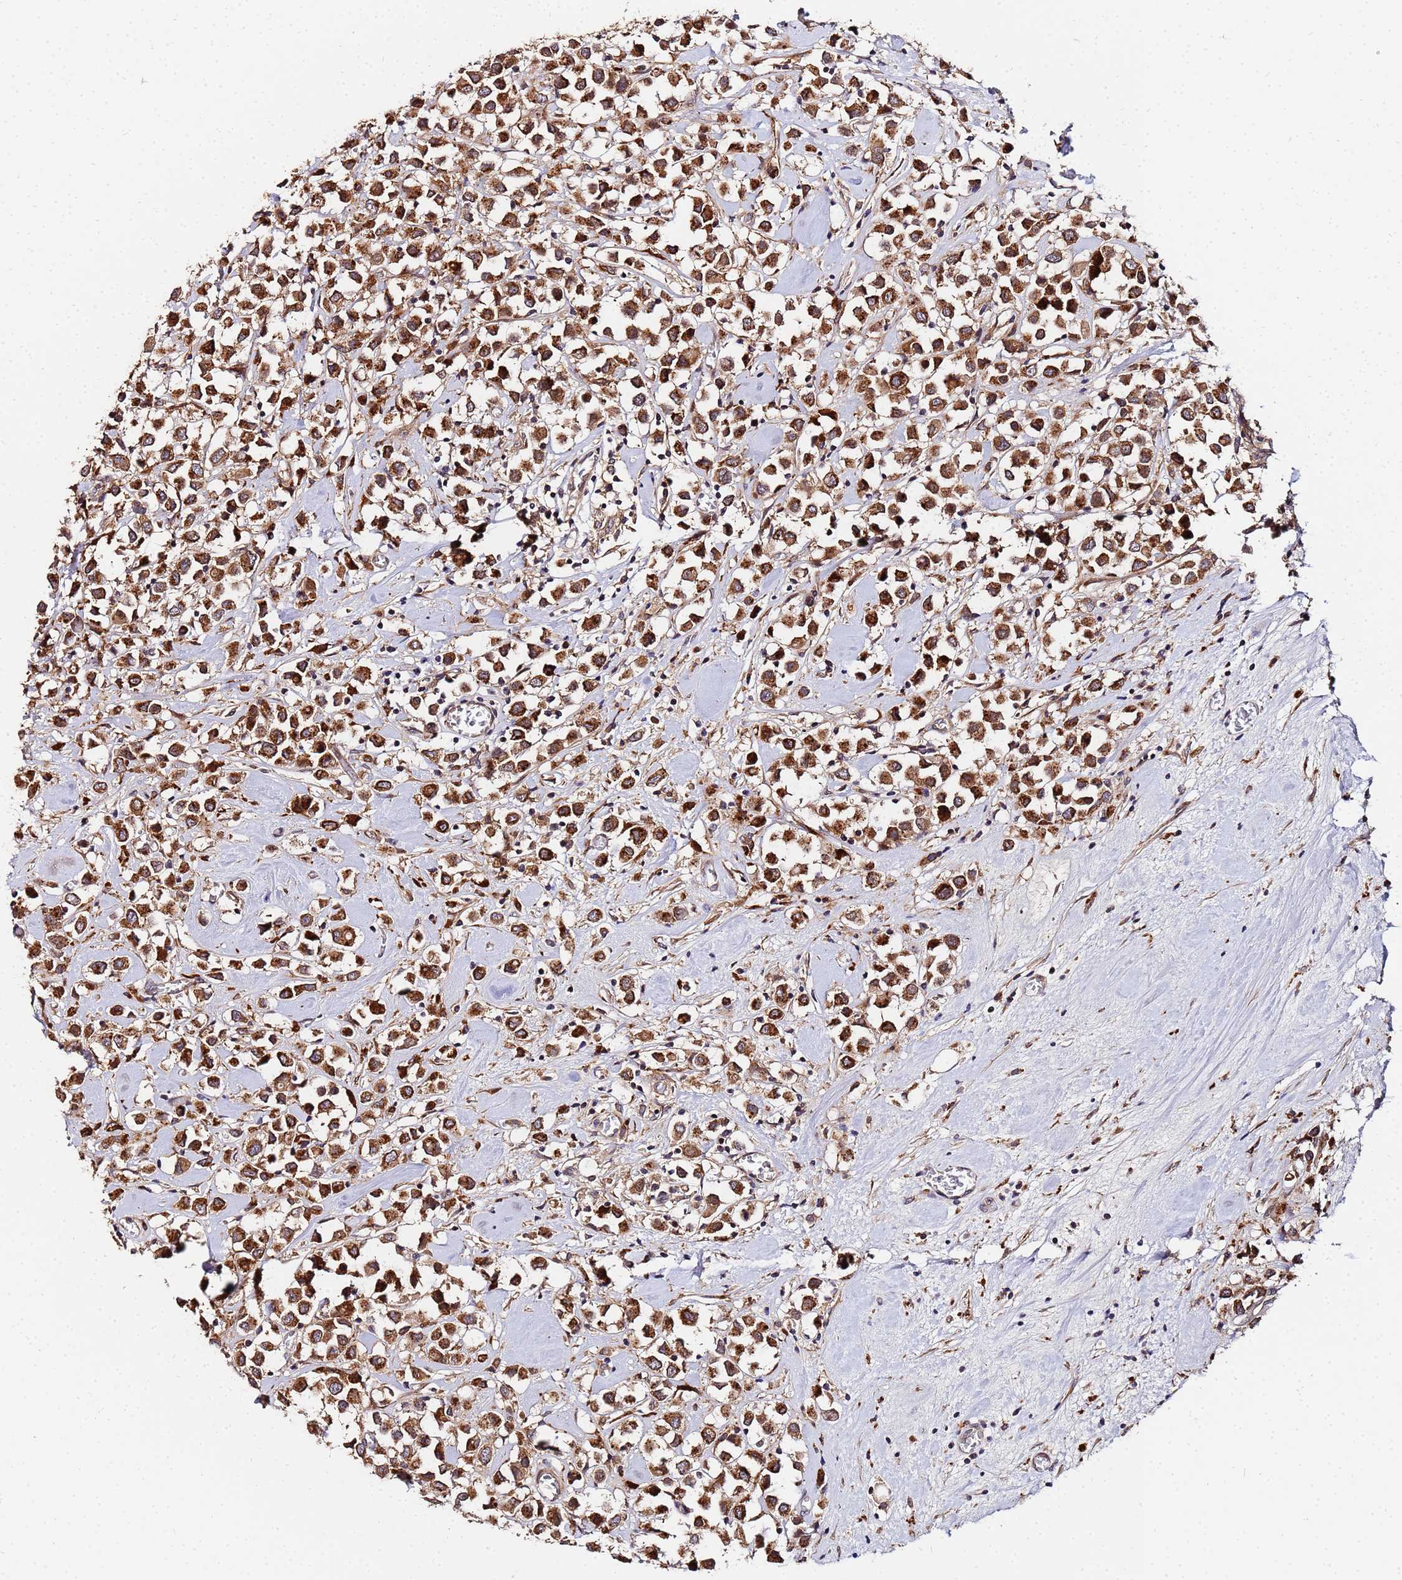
{"staining": {"intensity": "strong", "quantity": ">75%", "location": "cytoplasmic/membranous"}, "tissue": "breast cancer", "cell_type": "Tumor cells", "image_type": "cancer", "snomed": [{"axis": "morphology", "description": "Duct carcinoma"}, {"axis": "topography", "description": "Breast"}], "caption": "Tumor cells display high levels of strong cytoplasmic/membranous positivity in about >75% of cells in human breast intraductal carcinoma.", "gene": "UNC93B1", "patient": {"sex": "female", "age": 61}}